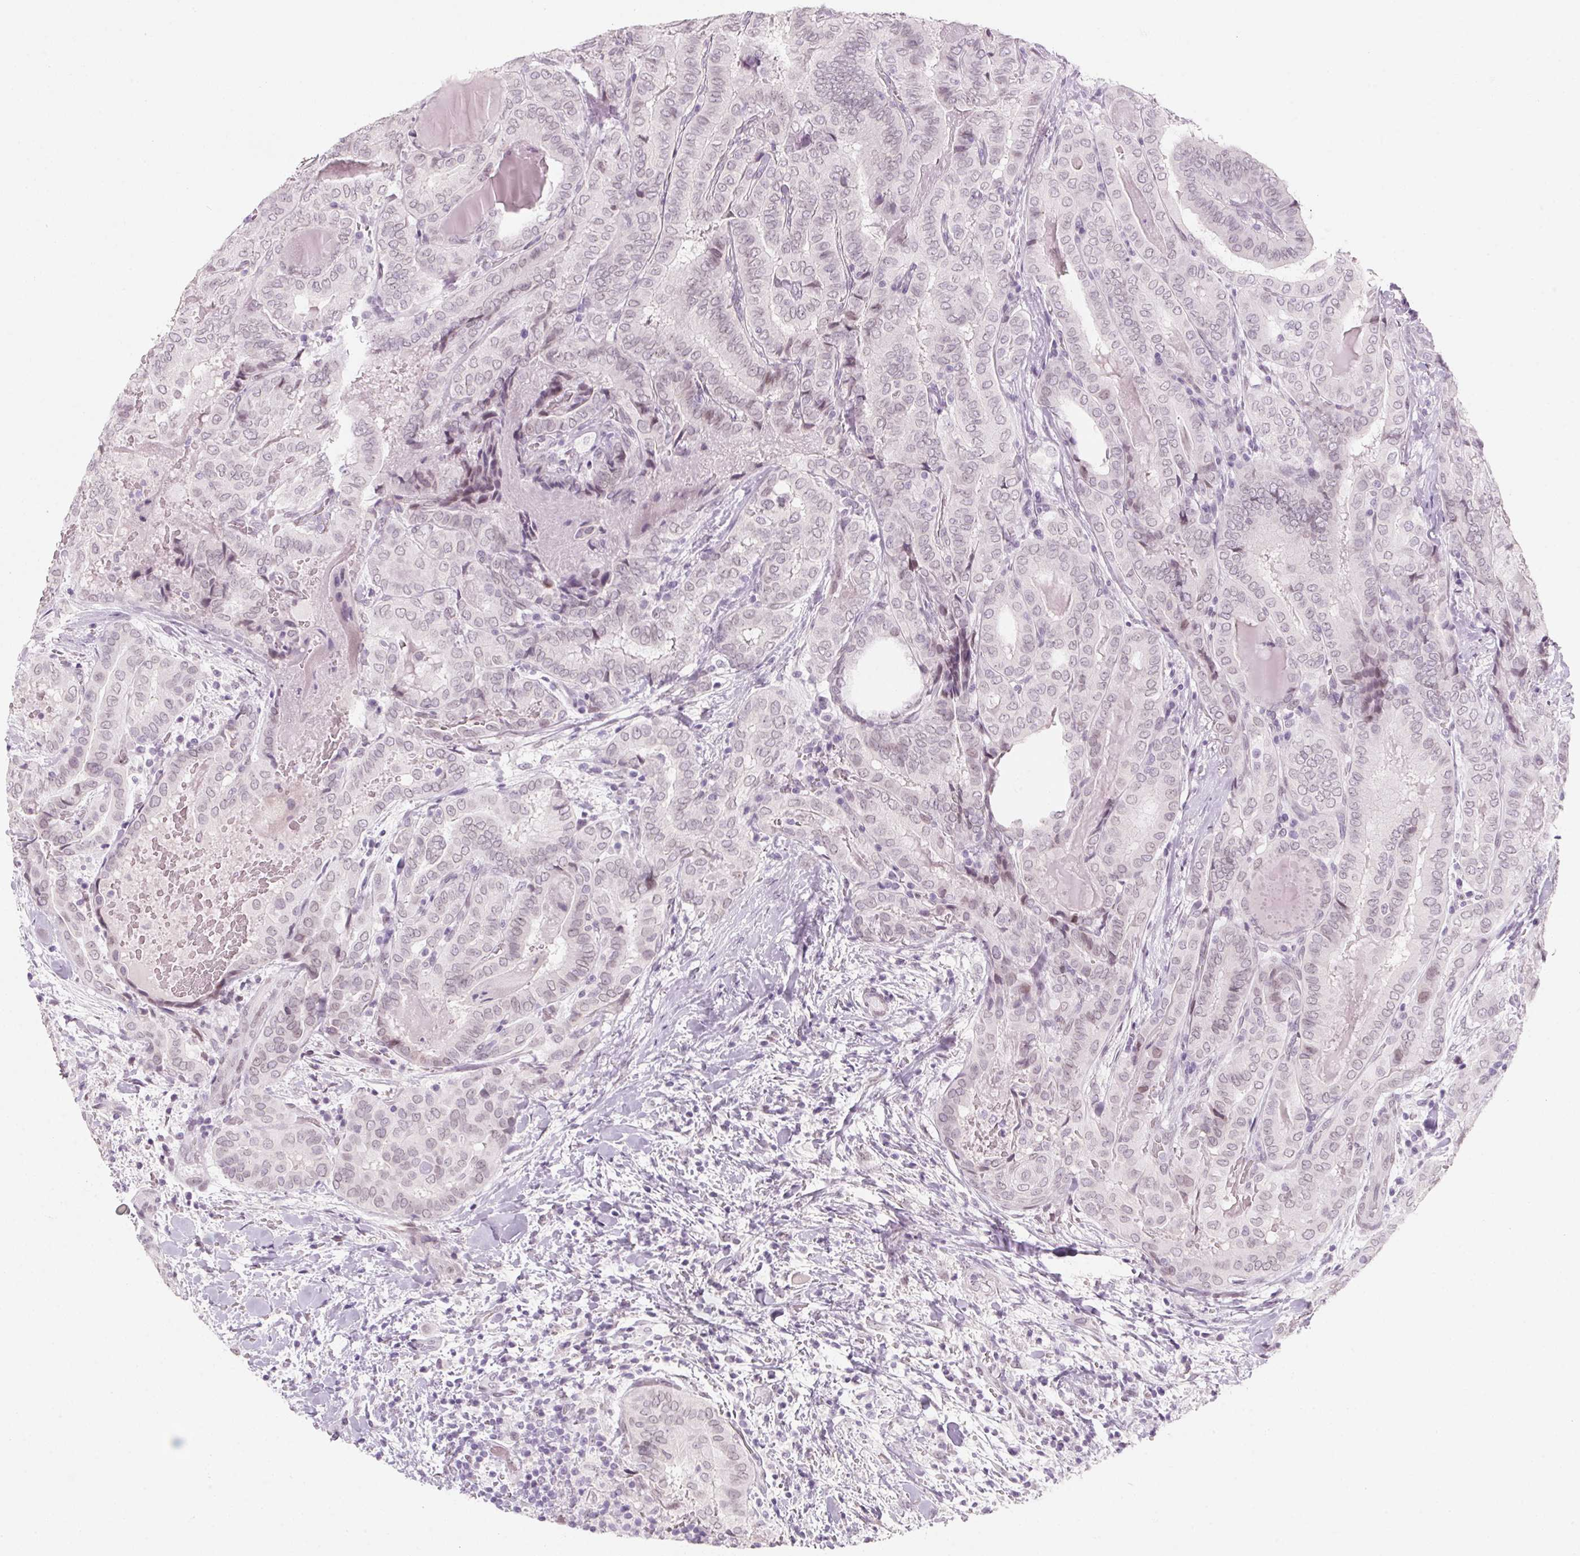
{"staining": {"intensity": "weak", "quantity": "25%-75%", "location": "nuclear"}, "tissue": "thyroid cancer", "cell_type": "Tumor cells", "image_type": "cancer", "snomed": [{"axis": "morphology", "description": "Papillary adenocarcinoma, NOS"}, {"axis": "topography", "description": "Thyroid gland"}], "caption": "Thyroid cancer stained with a brown dye shows weak nuclear positive positivity in about 25%-75% of tumor cells.", "gene": "KCNQ2", "patient": {"sex": "female", "age": 61}}